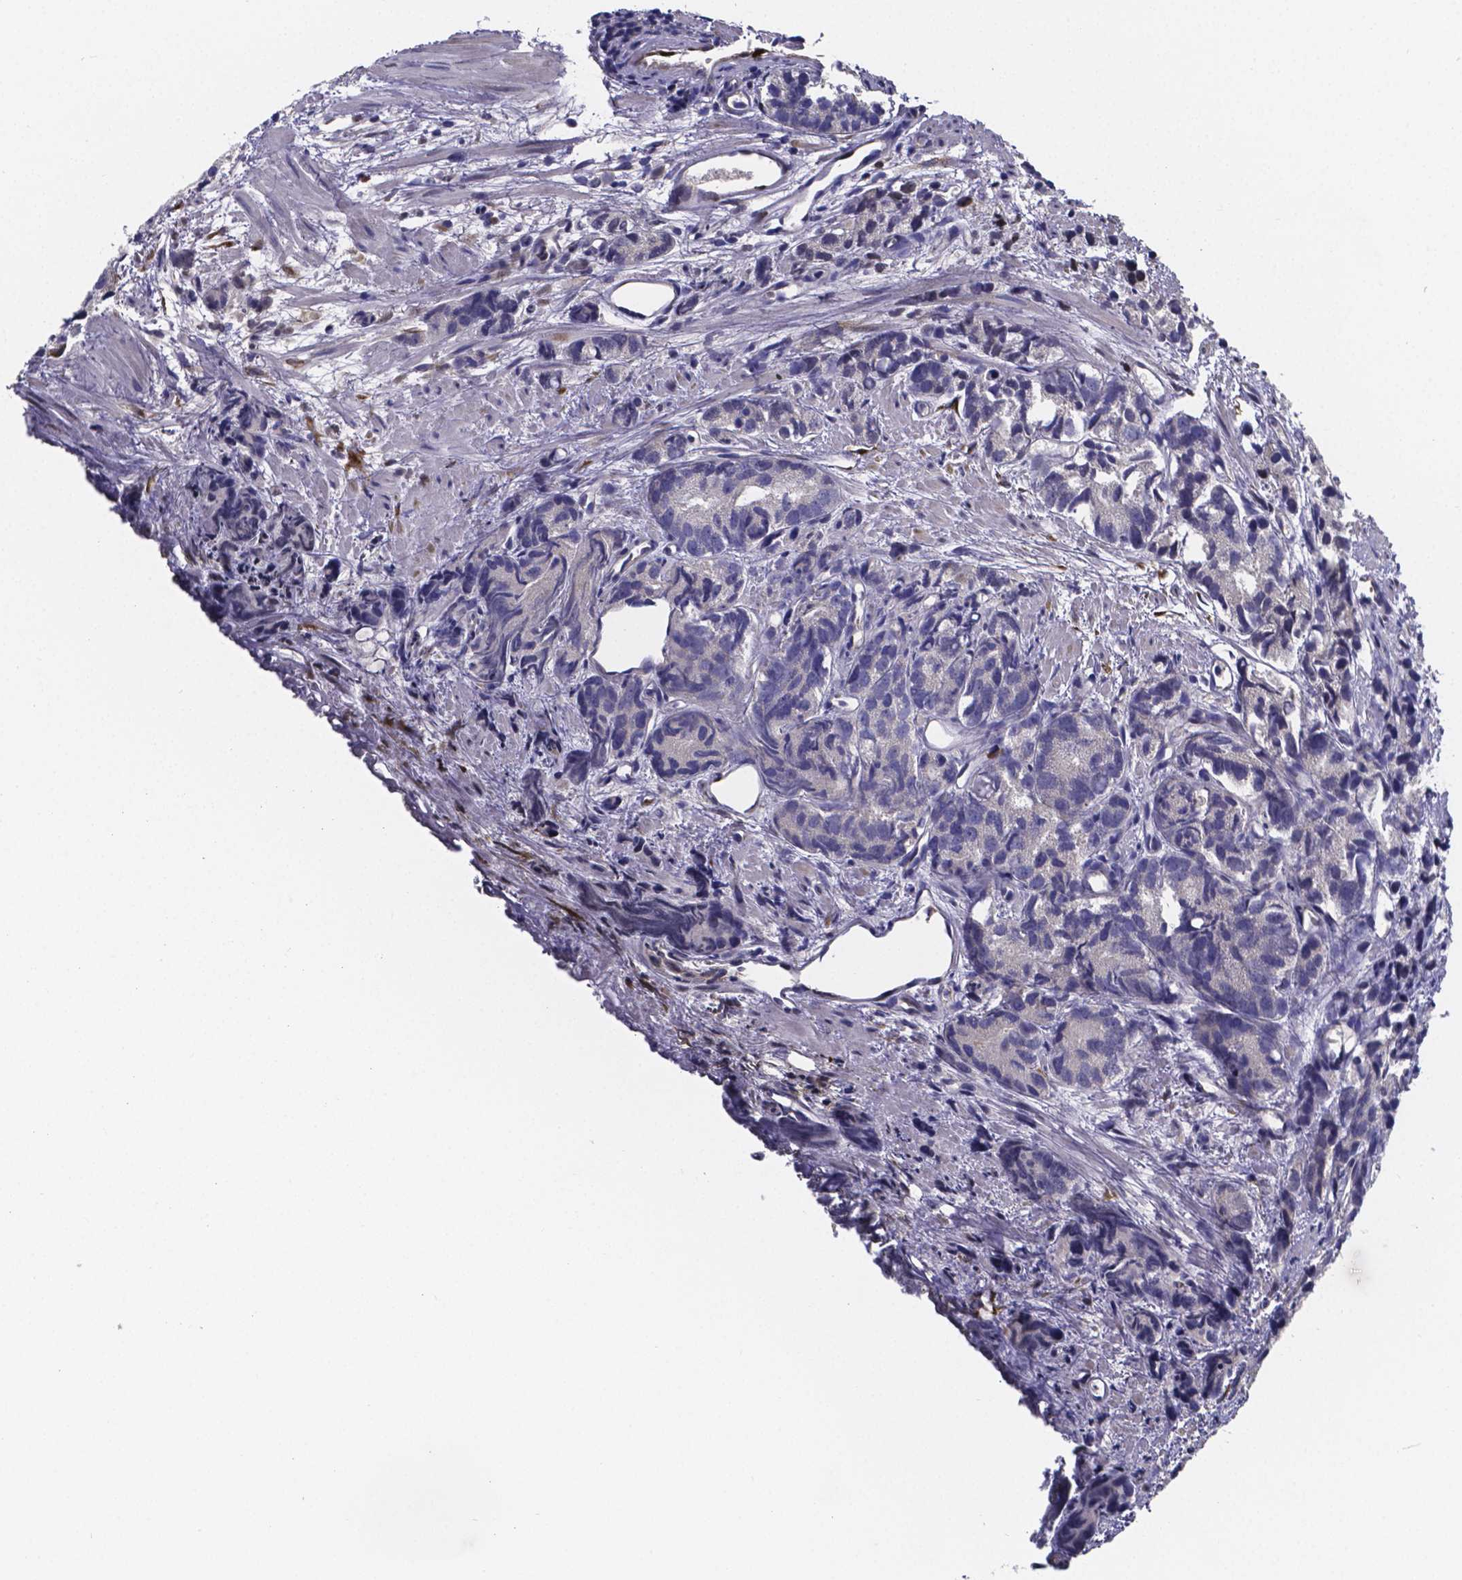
{"staining": {"intensity": "negative", "quantity": "none", "location": "none"}, "tissue": "prostate cancer", "cell_type": "Tumor cells", "image_type": "cancer", "snomed": [{"axis": "morphology", "description": "Adenocarcinoma, High grade"}, {"axis": "topography", "description": "Prostate"}], "caption": "The micrograph displays no staining of tumor cells in prostate cancer.", "gene": "SFRP4", "patient": {"sex": "male", "age": 77}}